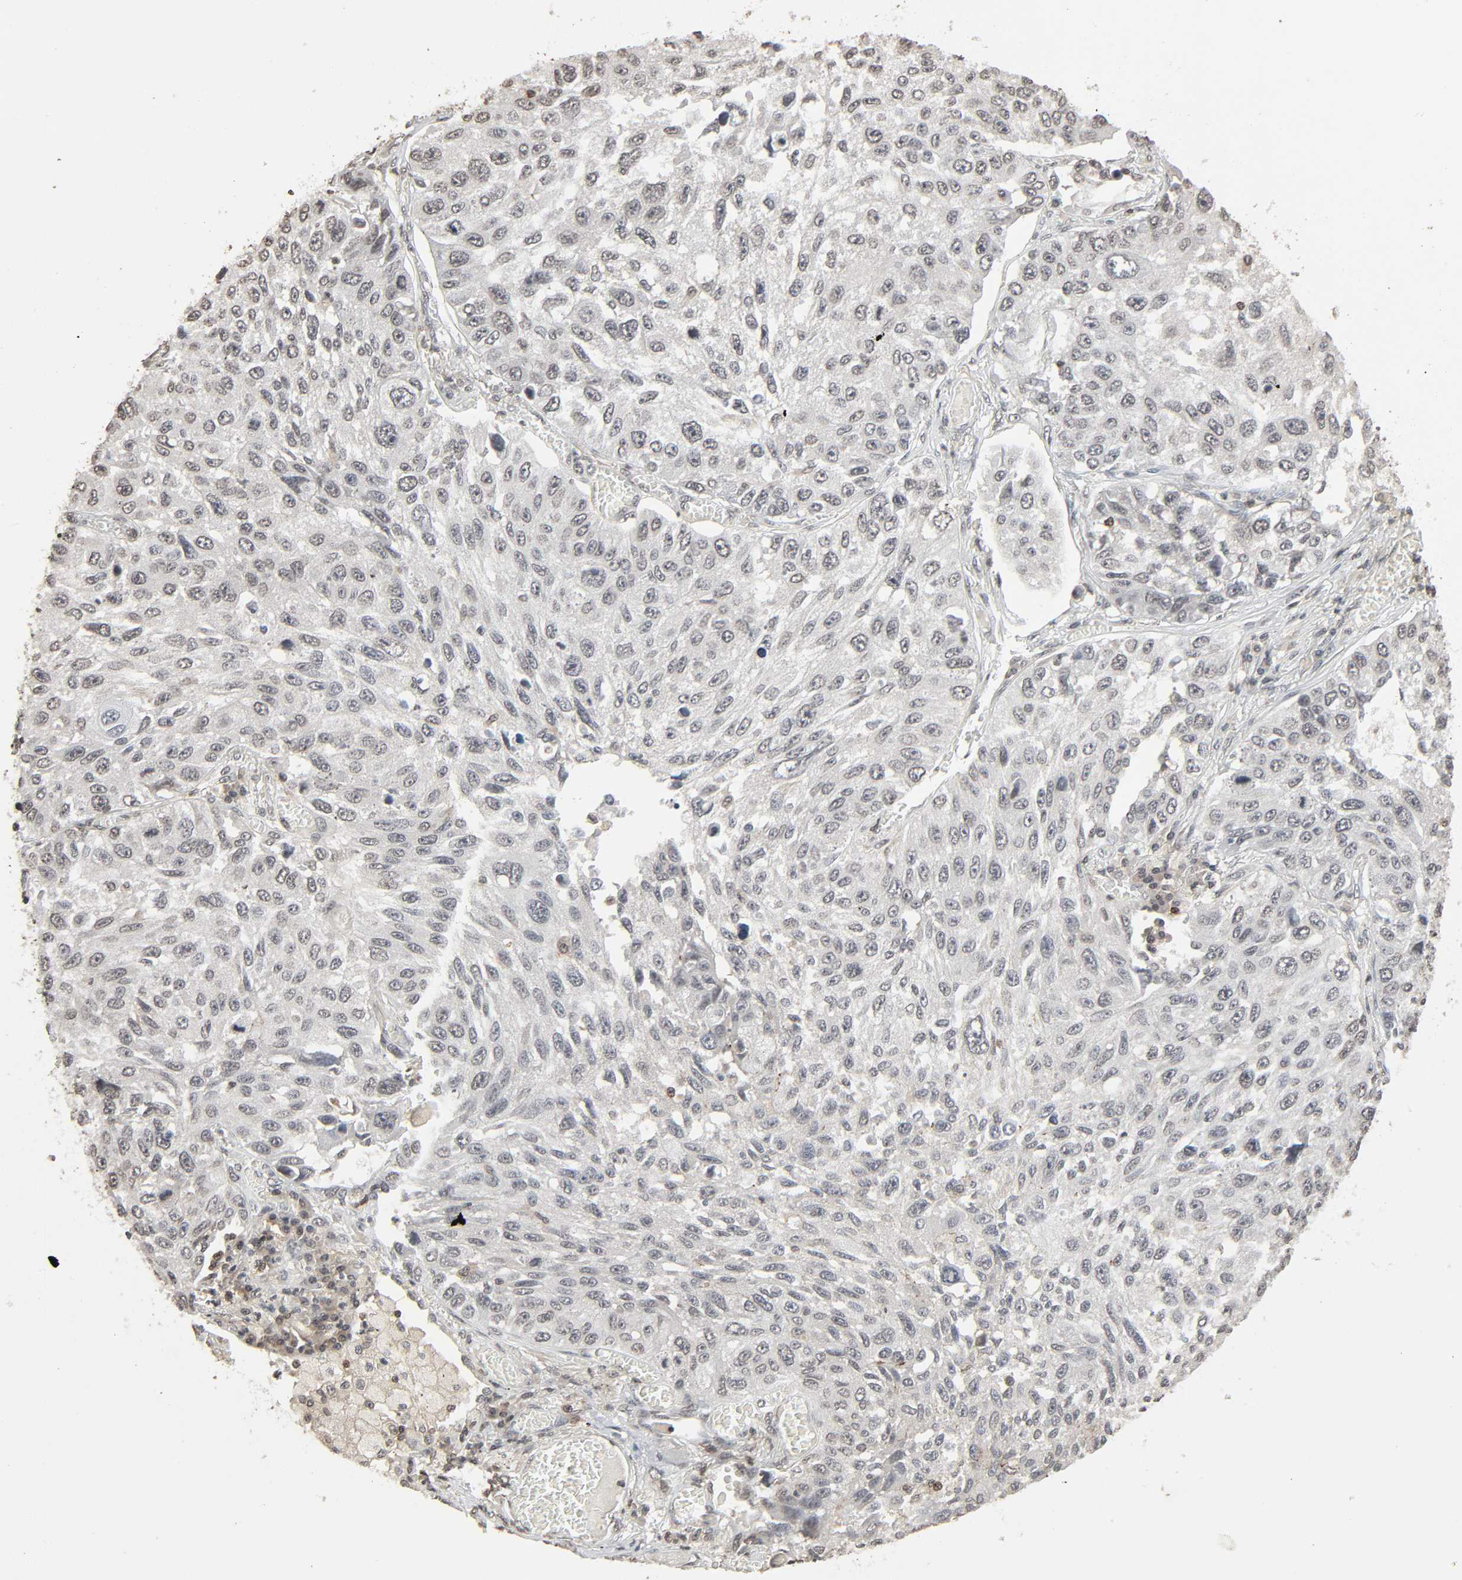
{"staining": {"intensity": "negative", "quantity": "none", "location": "none"}, "tissue": "lung cancer", "cell_type": "Tumor cells", "image_type": "cancer", "snomed": [{"axis": "morphology", "description": "Squamous cell carcinoma, NOS"}, {"axis": "topography", "description": "Lung"}], "caption": "Immunohistochemistry (IHC) of human lung cancer (squamous cell carcinoma) displays no expression in tumor cells.", "gene": "STK4", "patient": {"sex": "male", "age": 71}}